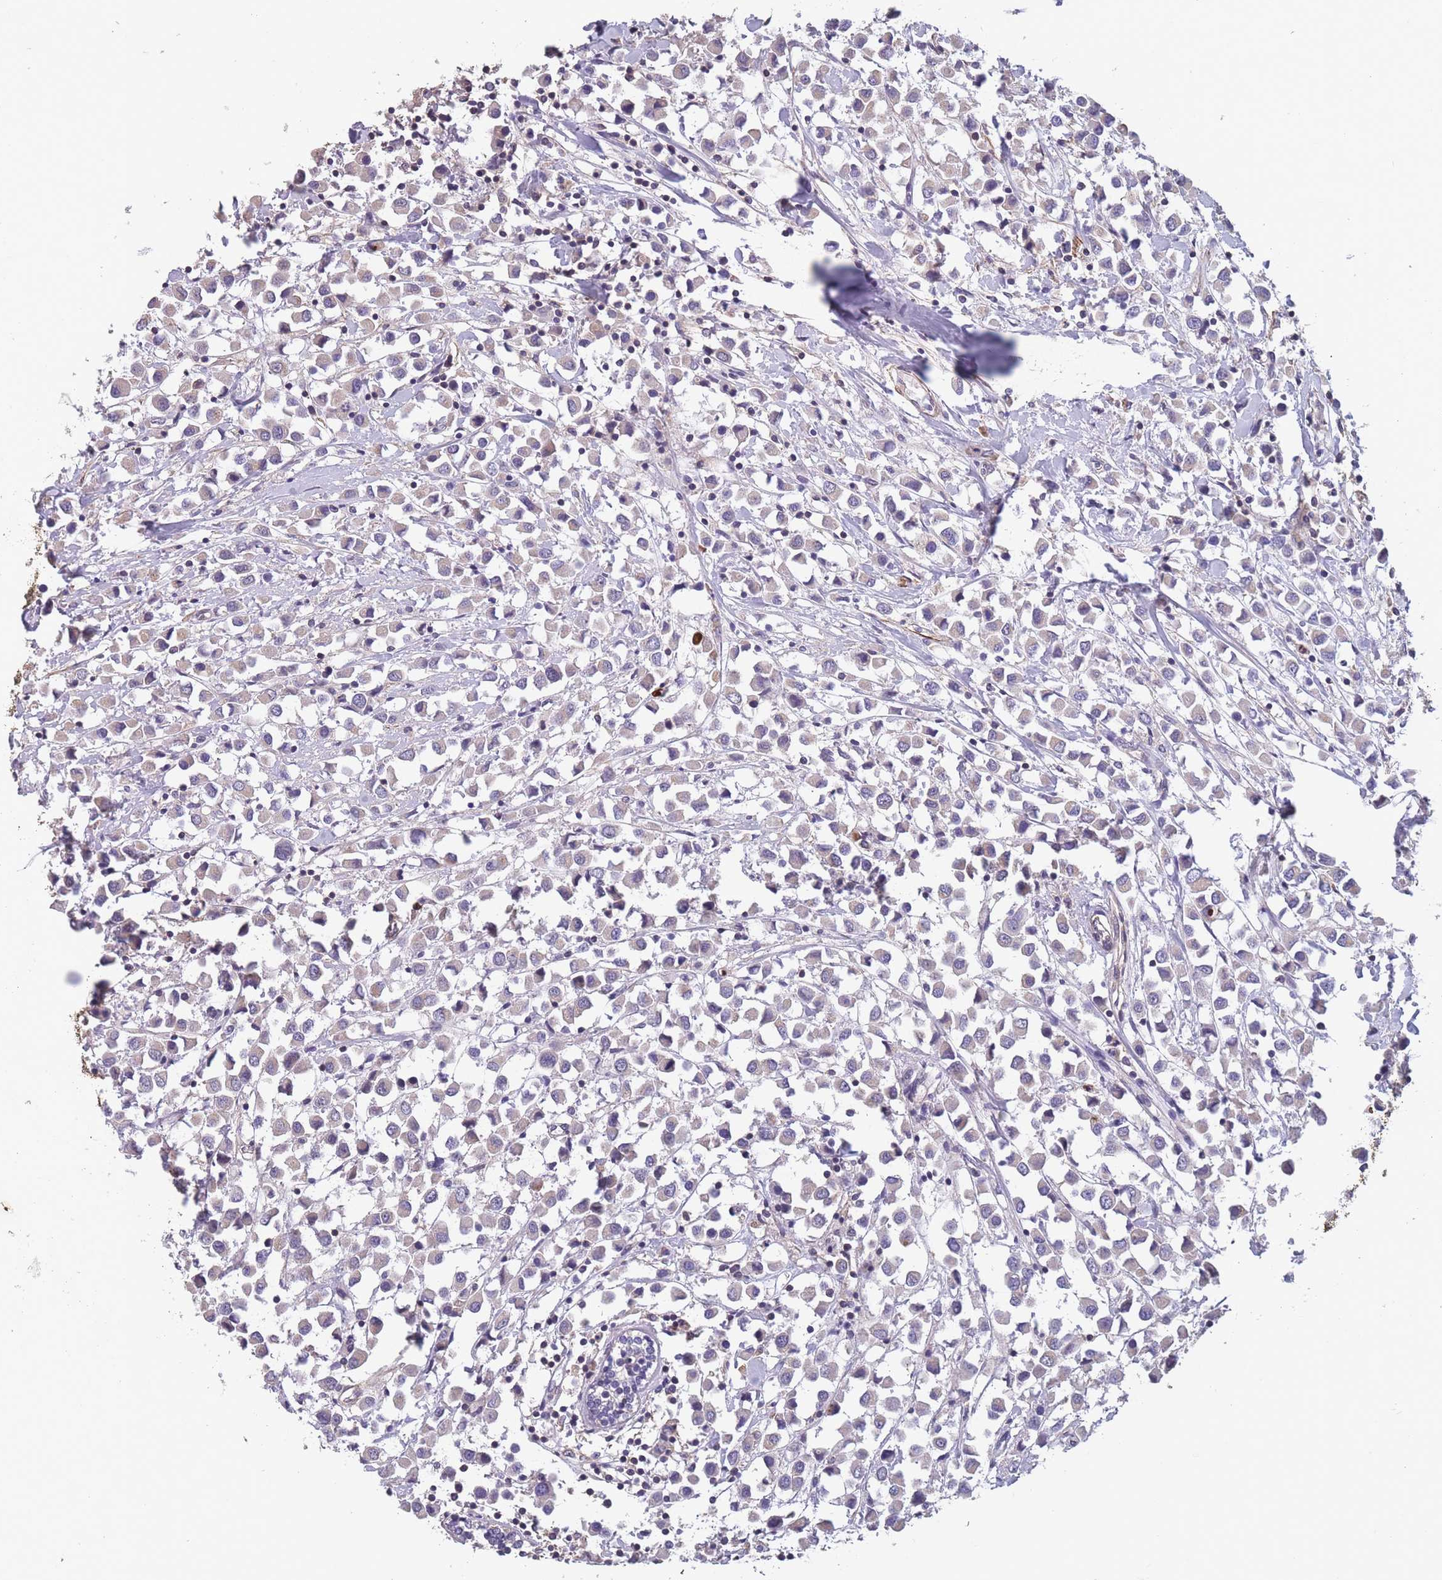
{"staining": {"intensity": "weak", "quantity": "<25%", "location": "cytoplasmic/membranous"}, "tissue": "breast cancer", "cell_type": "Tumor cells", "image_type": "cancer", "snomed": [{"axis": "morphology", "description": "Duct carcinoma"}, {"axis": "topography", "description": "Breast"}], "caption": "Immunohistochemistry (IHC) of breast infiltrating ductal carcinoma demonstrates no expression in tumor cells. (DAB (3,3'-diaminobenzidine) immunohistochemistry with hematoxylin counter stain).", "gene": "TOMM40L", "patient": {"sex": "female", "age": 61}}